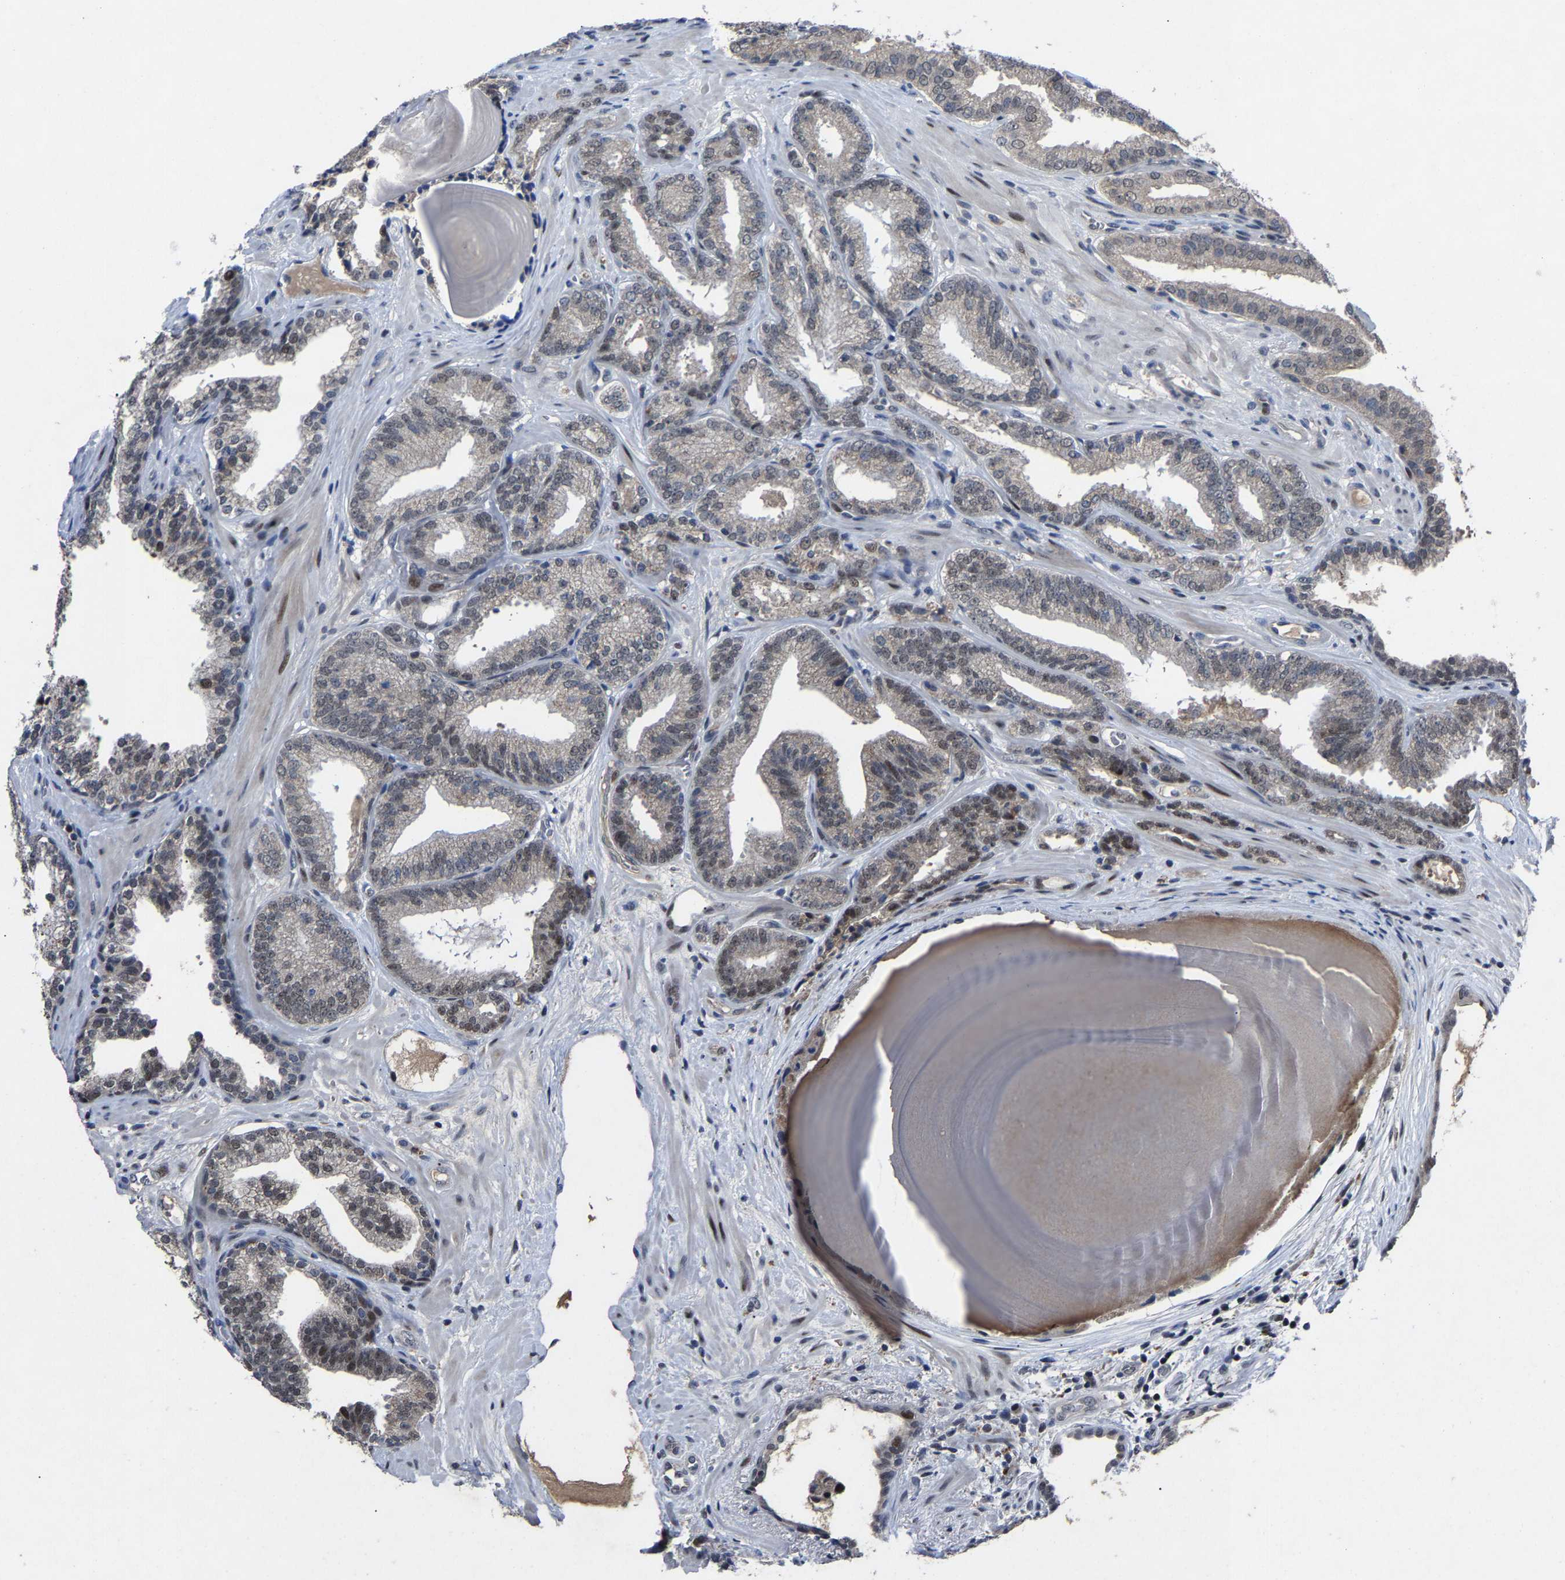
{"staining": {"intensity": "weak", "quantity": "<25%", "location": "nuclear"}, "tissue": "prostate cancer", "cell_type": "Tumor cells", "image_type": "cancer", "snomed": [{"axis": "morphology", "description": "Adenocarcinoma, Low grade"}, {"axis": "topography", "description": "Prostate"}], "caption": "This is an immunohistochemistry photomicrograph of human prostate low-grade adenocarcinoma. There is no staining in tumor cells.", "gene": "LSM8", "patient": {"sex": "male", "age": 65}}